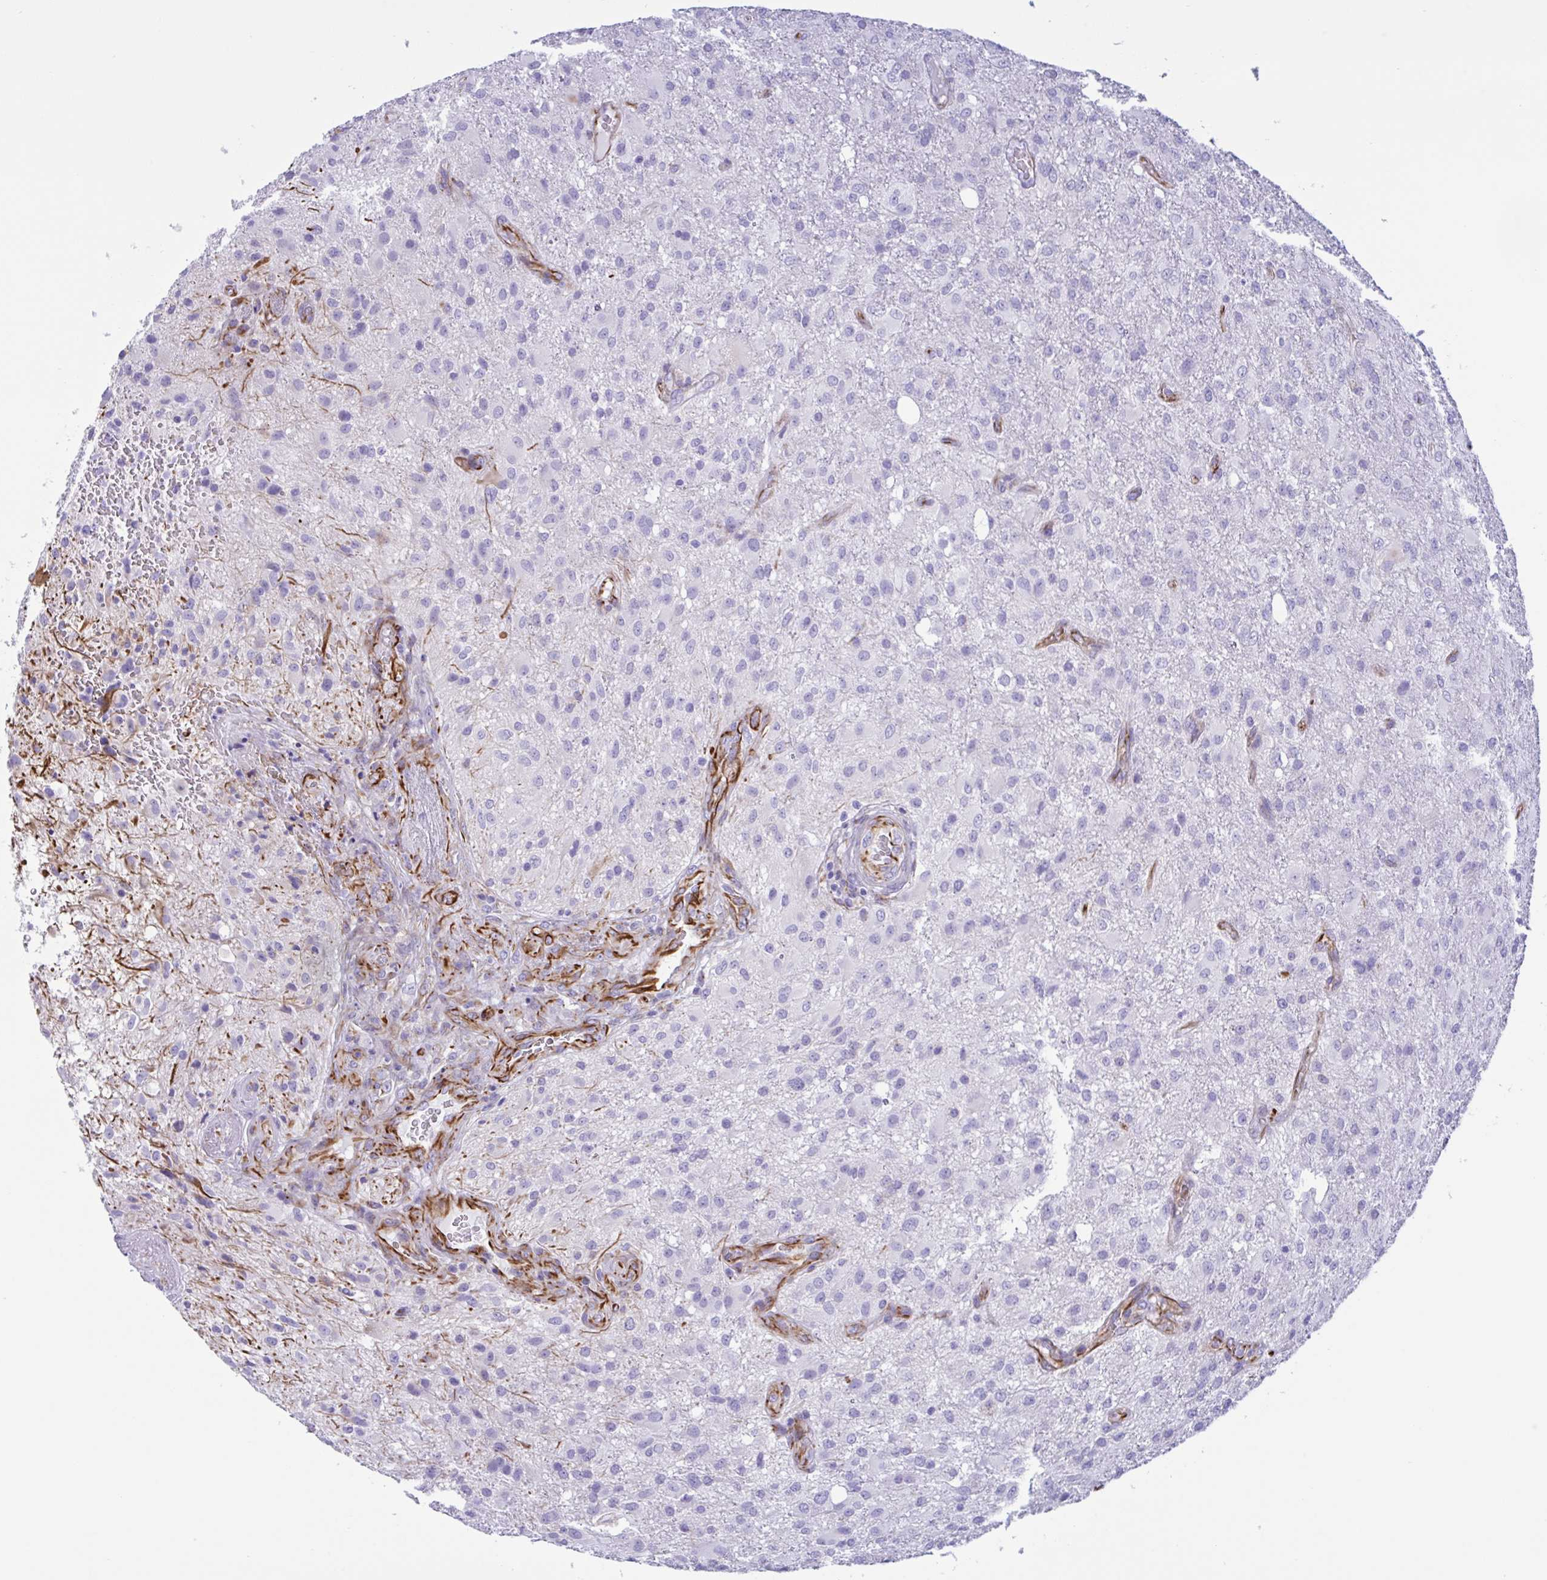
{"staining": {"intensity": "negative", "quantity": "none", "location": "none"}, "tissue": "glioma", "cell_type": "Tumor cells", "image_type": "cancer", "snomed": [{"axis": "morphology", "description": "Glioma, malignant, High grade"}, {"axis": "topography", "description": "Brain"}], "caption": "The immunohistochemistry photomicrograph has no significant staining in tumor cells of glioma tissue. The staining was performed using DAB (3,3'-diaminobenzidine) to visualize the protein expression in brown, while the nuclei were stained in blue with hematoxylin (Magnification: 20x).", "gene": "SMAD5", "patient": {"sex": "male", "age": 53}}